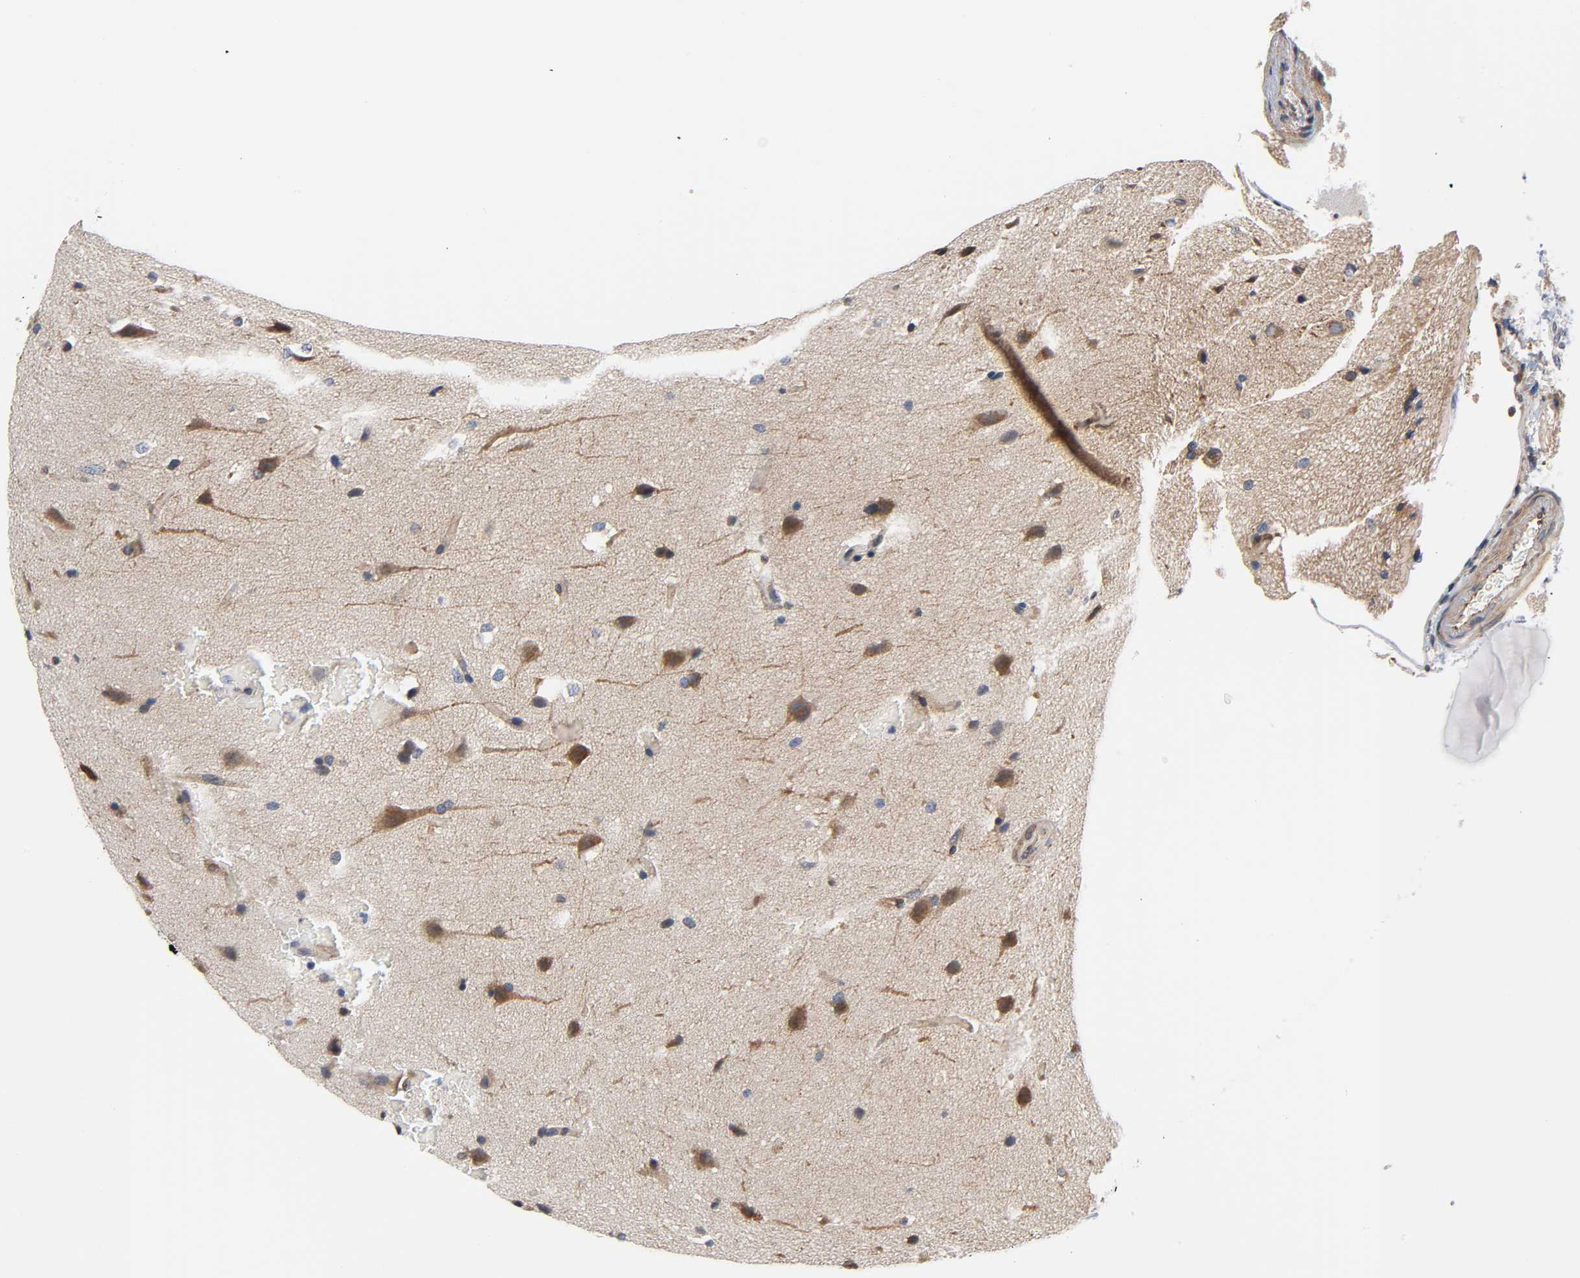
{"staining": {"intensity": "strong", "quantity": "25%-75%", "location": "cytoplasmic/membranous"}, "tissue": "glioma", "cell_type": "Tumor cells", "image_type": "cancer", "snomed": [{"axis": "morphology", "description": "Glioma, malignant, Low grade"}, {"axis": "topography", "description": "Cerebral cortex"}], "caption": "Immunohistochemistry (IHC) micrograph of neoplastic tissue: glioma stained using immunohistochemistry (IHC) displays high levels of strong protein expression localized specifically in the cytoplasmic/membranous of tumor cells, appearing as a cytoplasmic/membranous brown color.", "gene": "ASB6", "patient": {"sex": "female", "age": 47}}